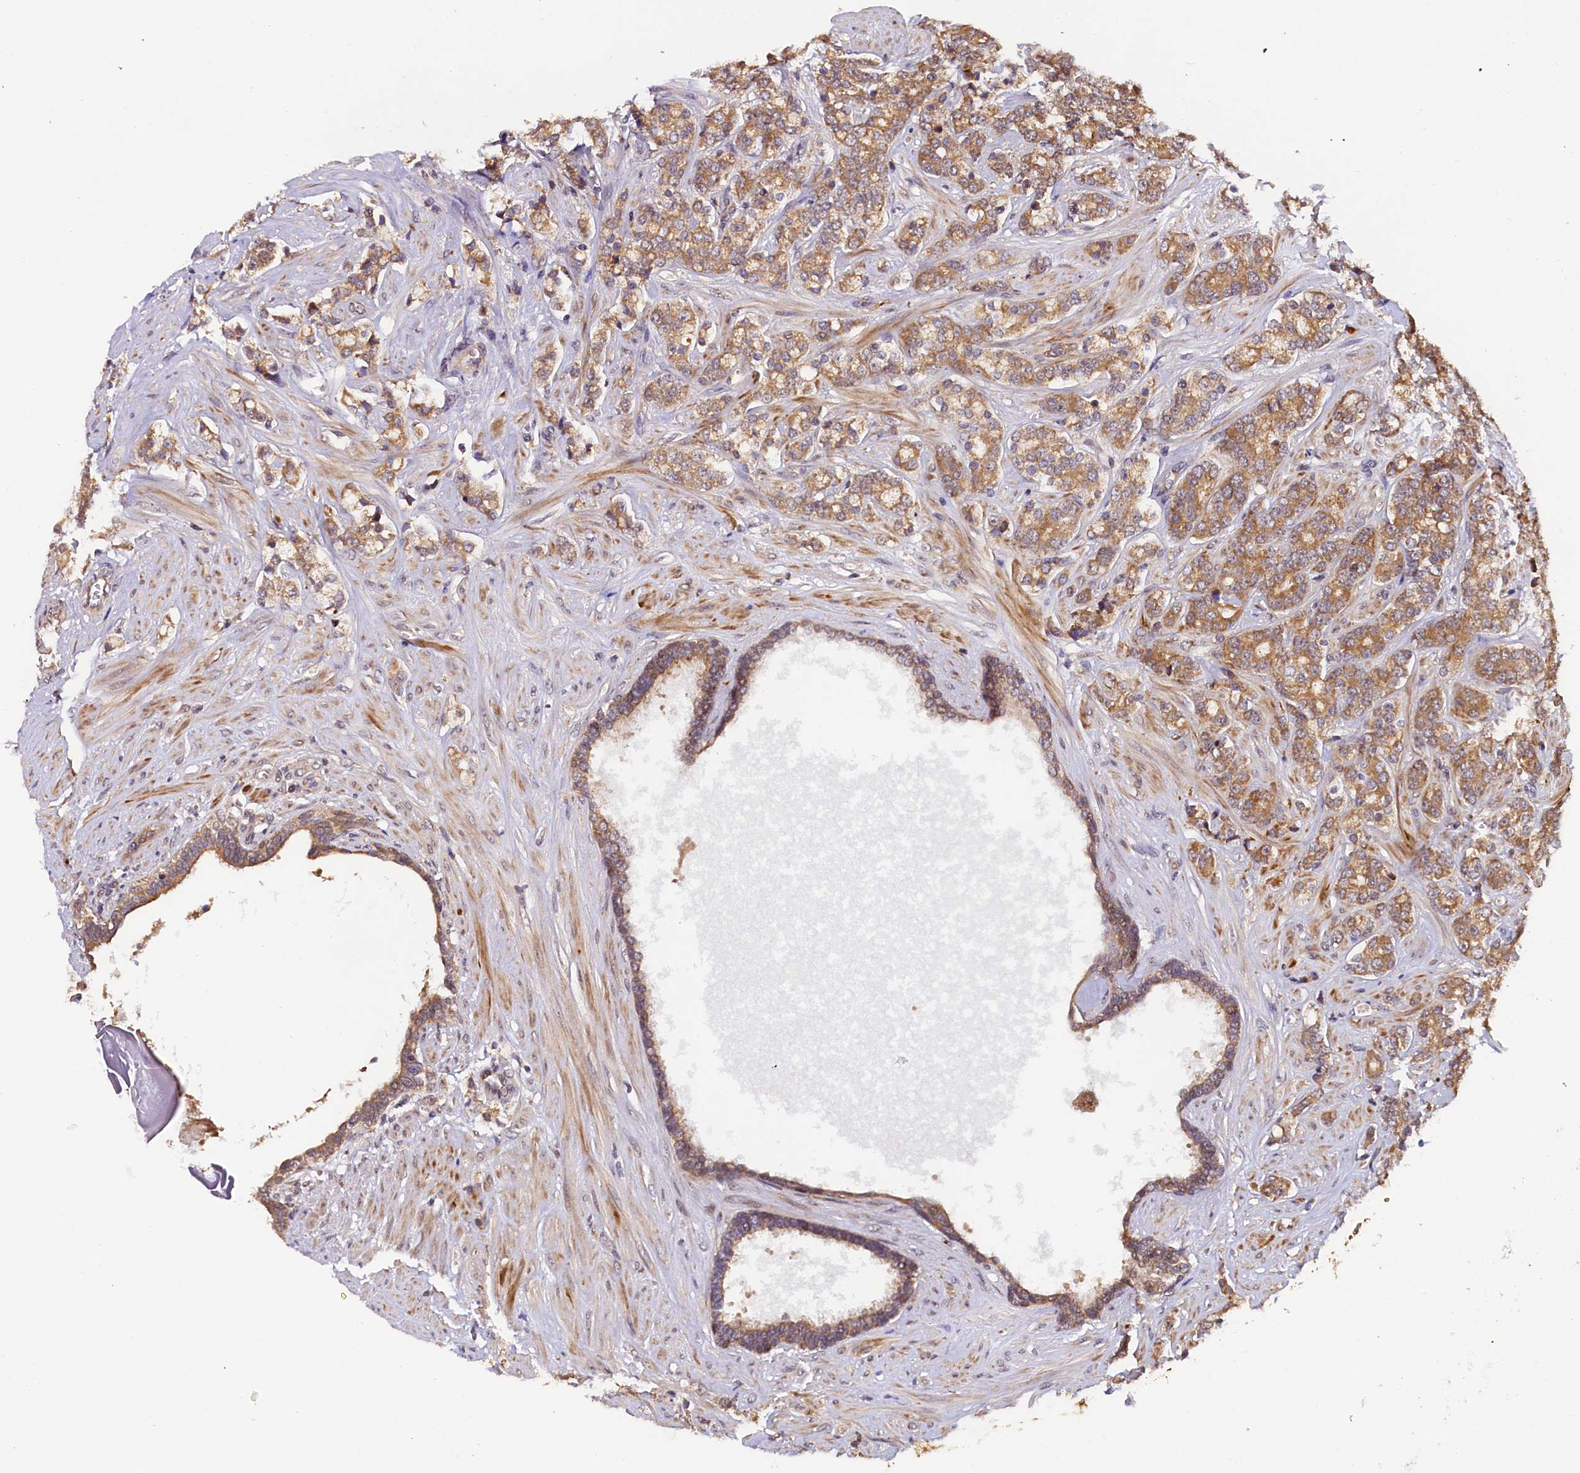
{"staining": {"intensity": "moderate", "quantity": ">75%", "location": "cytoplasmic/membranous"}, "tissue": "prostate cancer", "cell_type": "Tumor cells", "image_type": "cancer", "snomed": [{"axis": "morphology", "description": "Adenocarcinoma, High grade"}, {"axis": "topography", "description": "Prostate"}], "caption": "Brown immunohistochemical staining in prostate cancer demonstrates moderate cytoplasmic/membranous staining in approximately >75% of tumor cells.", "gene": "DOHH", "patient": {"sex": "male", "age": 62}}